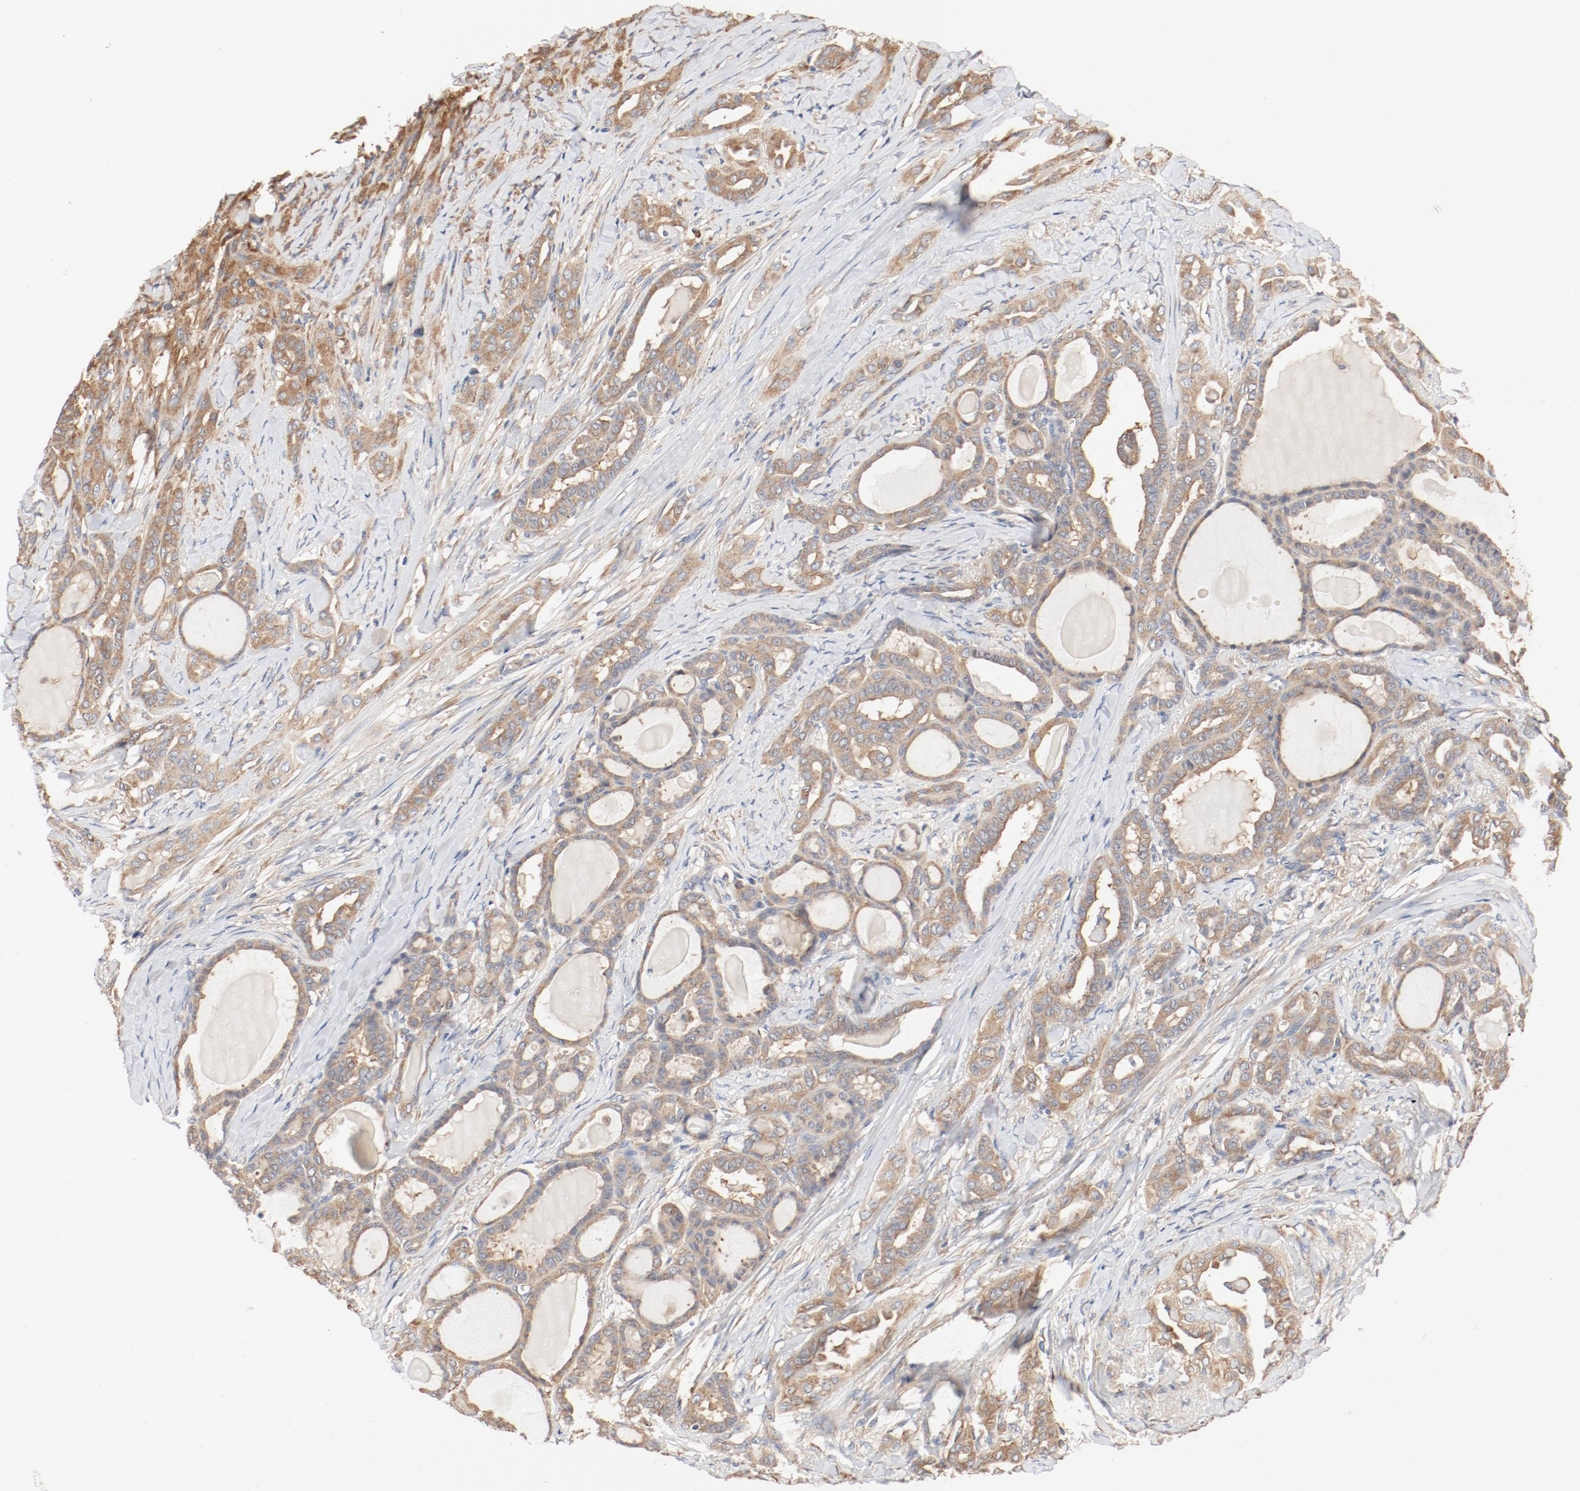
{"staining": {"intensity": "moderate", "quantity": ">75%", "location": "cytoplasmic/membranous"}, "tissue": "thyroid cancer", "cell_type": "Tumor cells", "image_type": "cancer", "snomed": [{"axis": "morphology", "description": "Carcinoma, NOS"}, {"axis": "topography", "description": "Thyroid gland"}], "caption": "Immunohistochemistry (IHC) photomicrograph of human carcinoma (thyroid) stained for a protein (brown), which demonstrates medium levels of moderate cytoplasmic/membranous expression in about >75% of tumor cells.", "gene": "RPS6", "patient": {"sex": "female", "age": 91}}